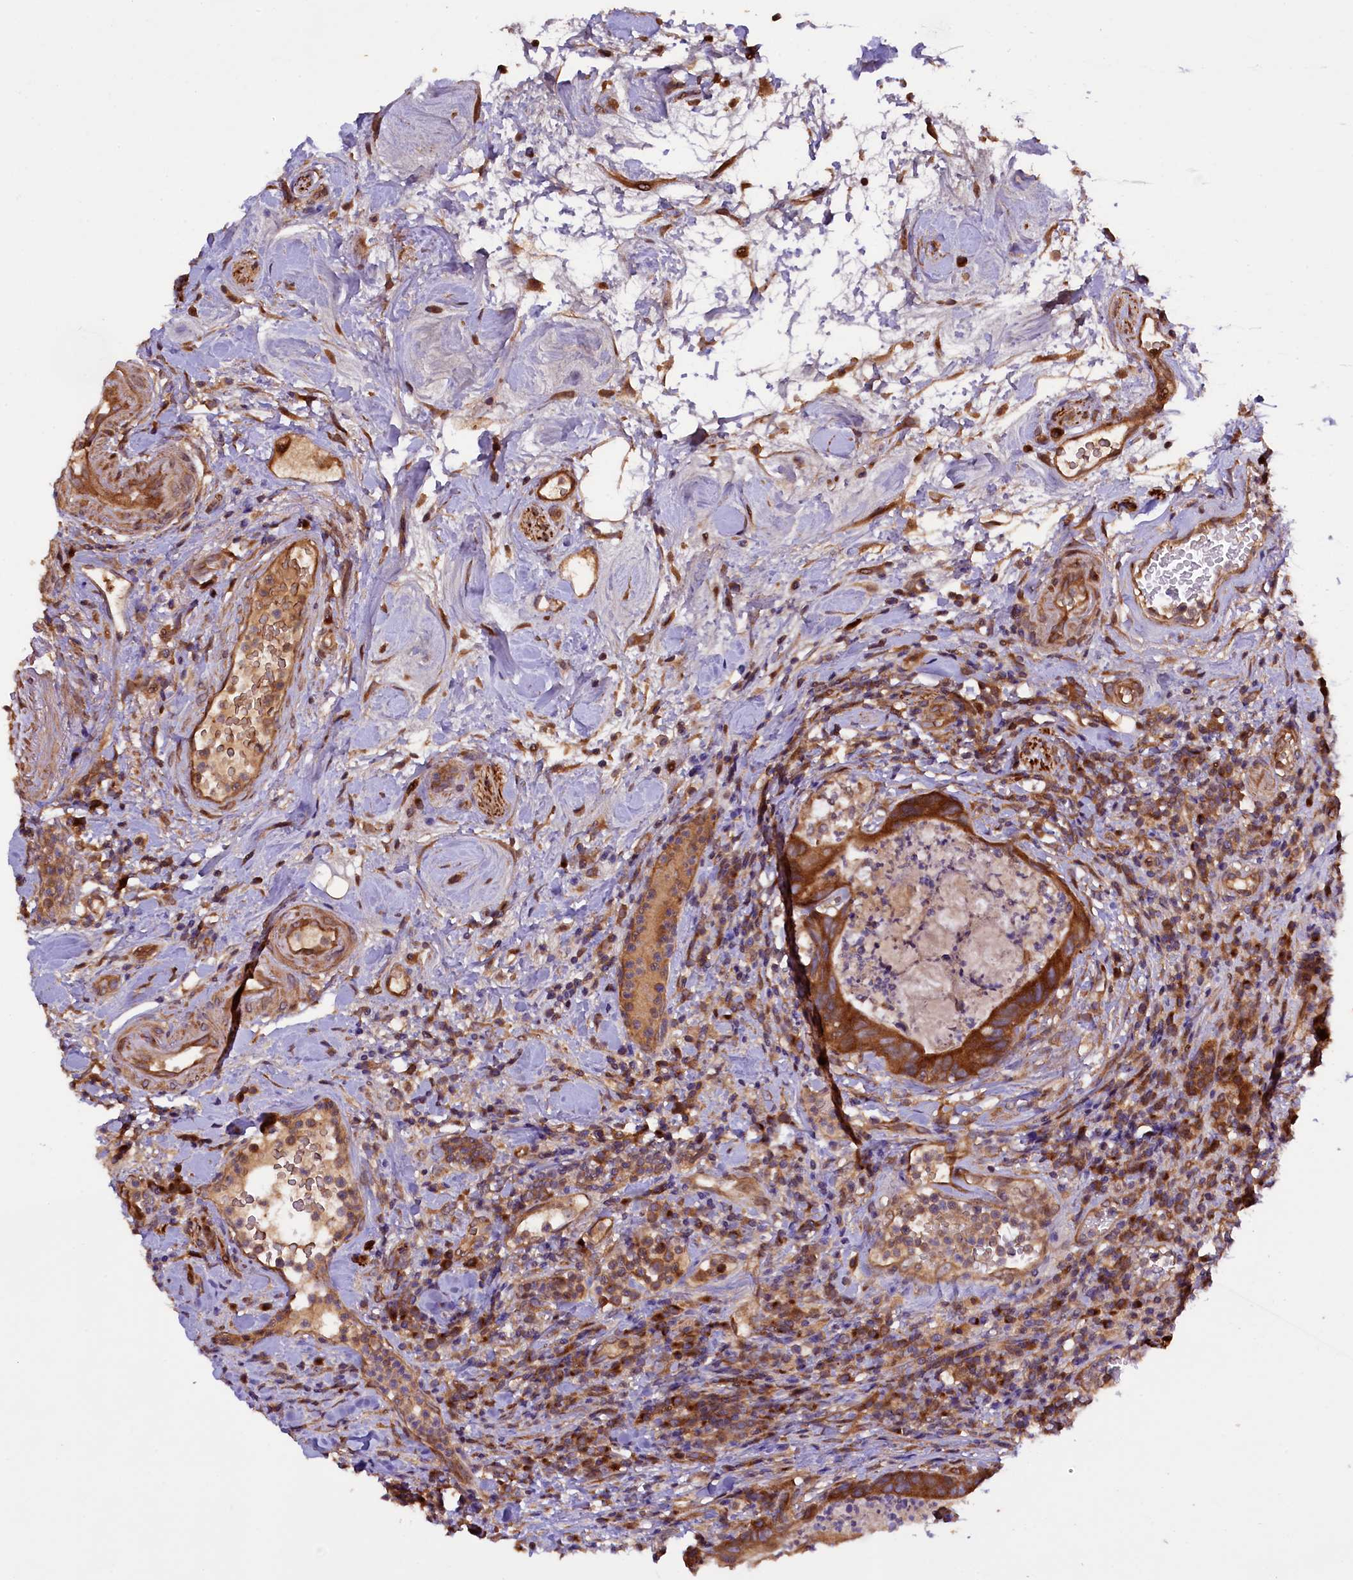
{"staining": {"intensity": "strong", "quantity": ">75%", "location": "cytoplasmic/membranous"}, "tissue": "colorectal cancer", "cell_type": "Tumor cells", "image_type": "cancer", "snomed": [{"axis": "morphology", "description": "Adenocarcinoma, NOS"}, {"axis": "topography", "description": "Colon"}], "caption": "DAB (3,3'-diaminobenzidine) immunohistochemical staining of colorectal cancer exhibits strong cytoplasmic/membranous protein positivity in approximately >75% of tumor cells. The staining was performed using DAB (3,3'-diaminobenzidine) to visualize the protein expression in brown, while the nuclei were stained in blue with hematoxylin (Magnification: 20x).", "gene": "KLC2", "patient": {"sex": "female", "age": 82}}